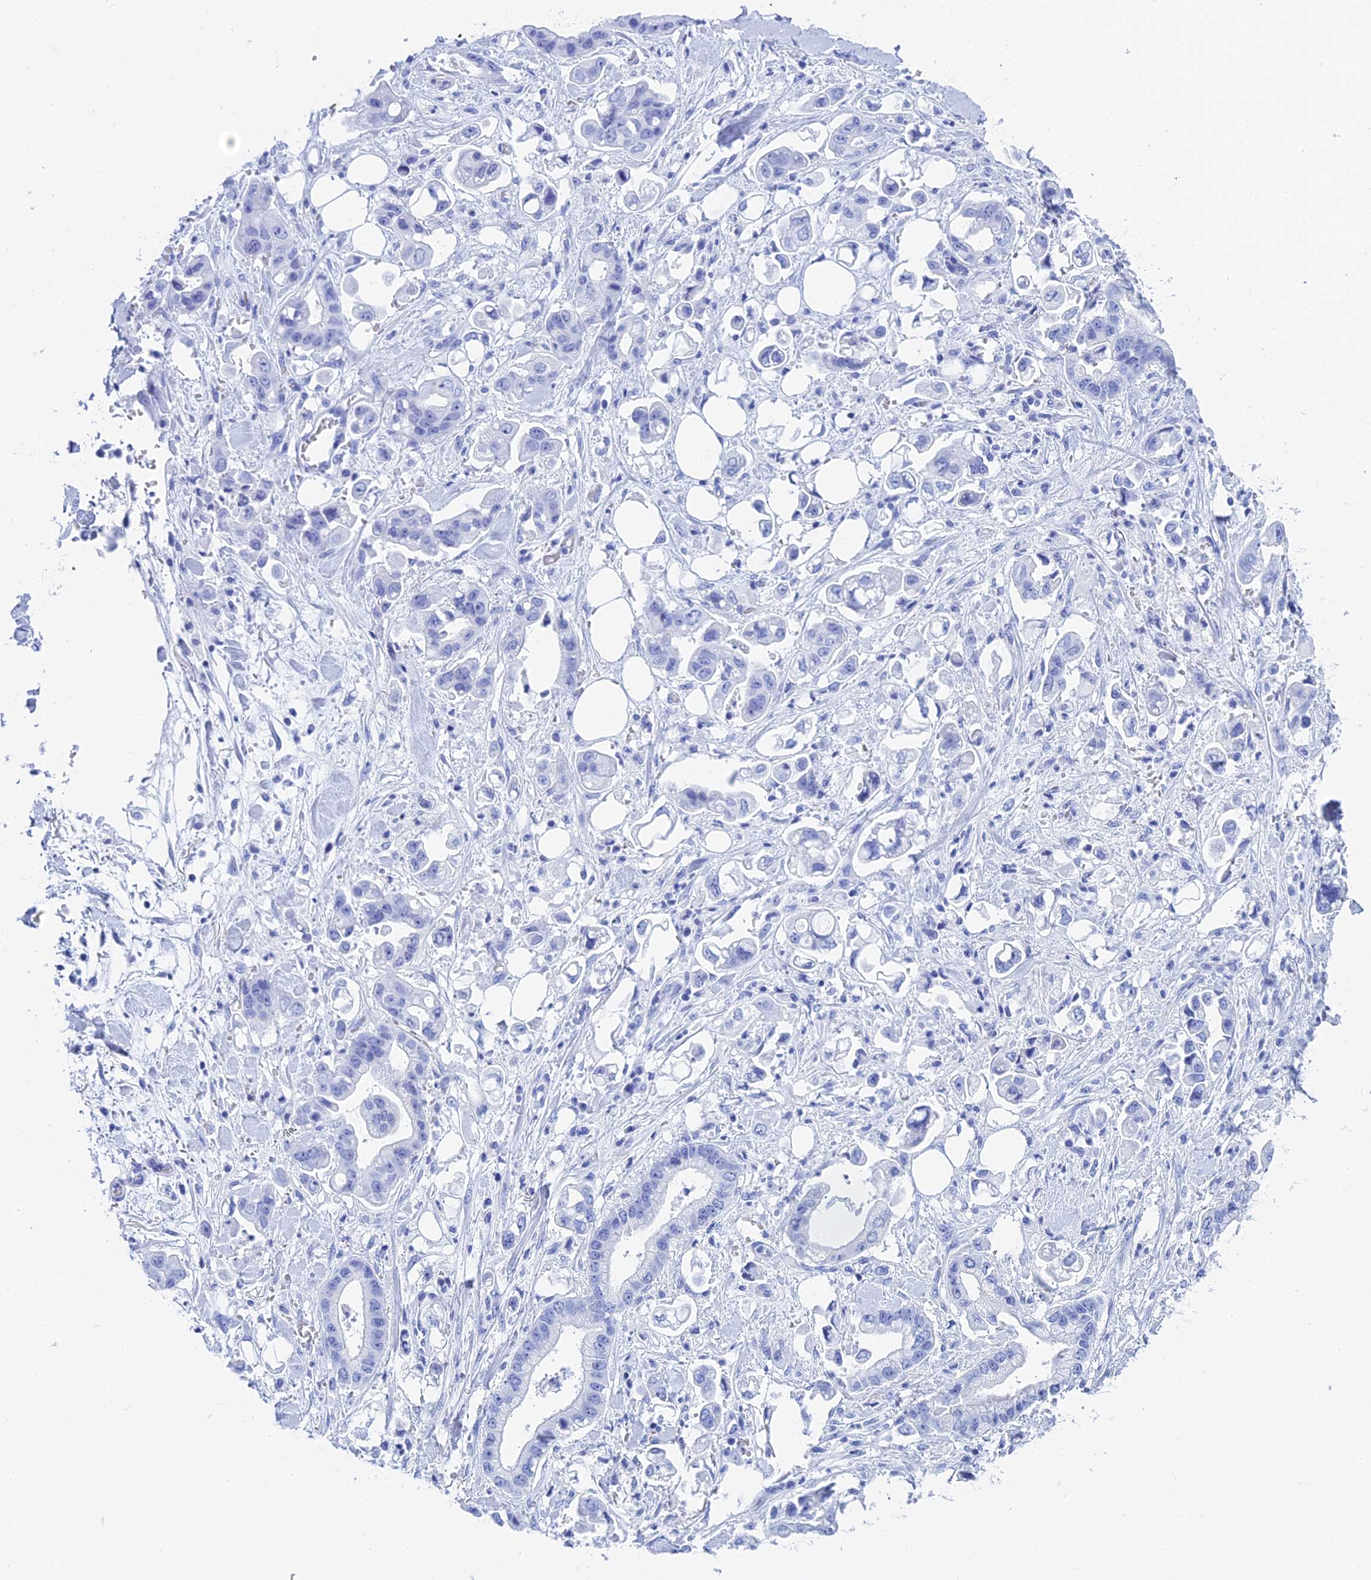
{"staining": {"intensity": "negative", "quantity": "none", "location": "none"}, "tissue": "stomach cancer", "cell_type": "Tumor cells", "image_type": "cancer", "snomed": [{"axis": "morphology", "description": "Adenocarcinoma, NOS"}, {"axis": "topography", "description": "Stomach"}], "caption": "Immunohistochemistry histopathology image of neoplastic tissue: stomach adenocarcinoma stained with DAB (3,3'-diaminobenzidine) demonstrates no significant protein staining in tumor cells.", "gene": "TEX101", "patient": {"sex": "male", "age": 62}}